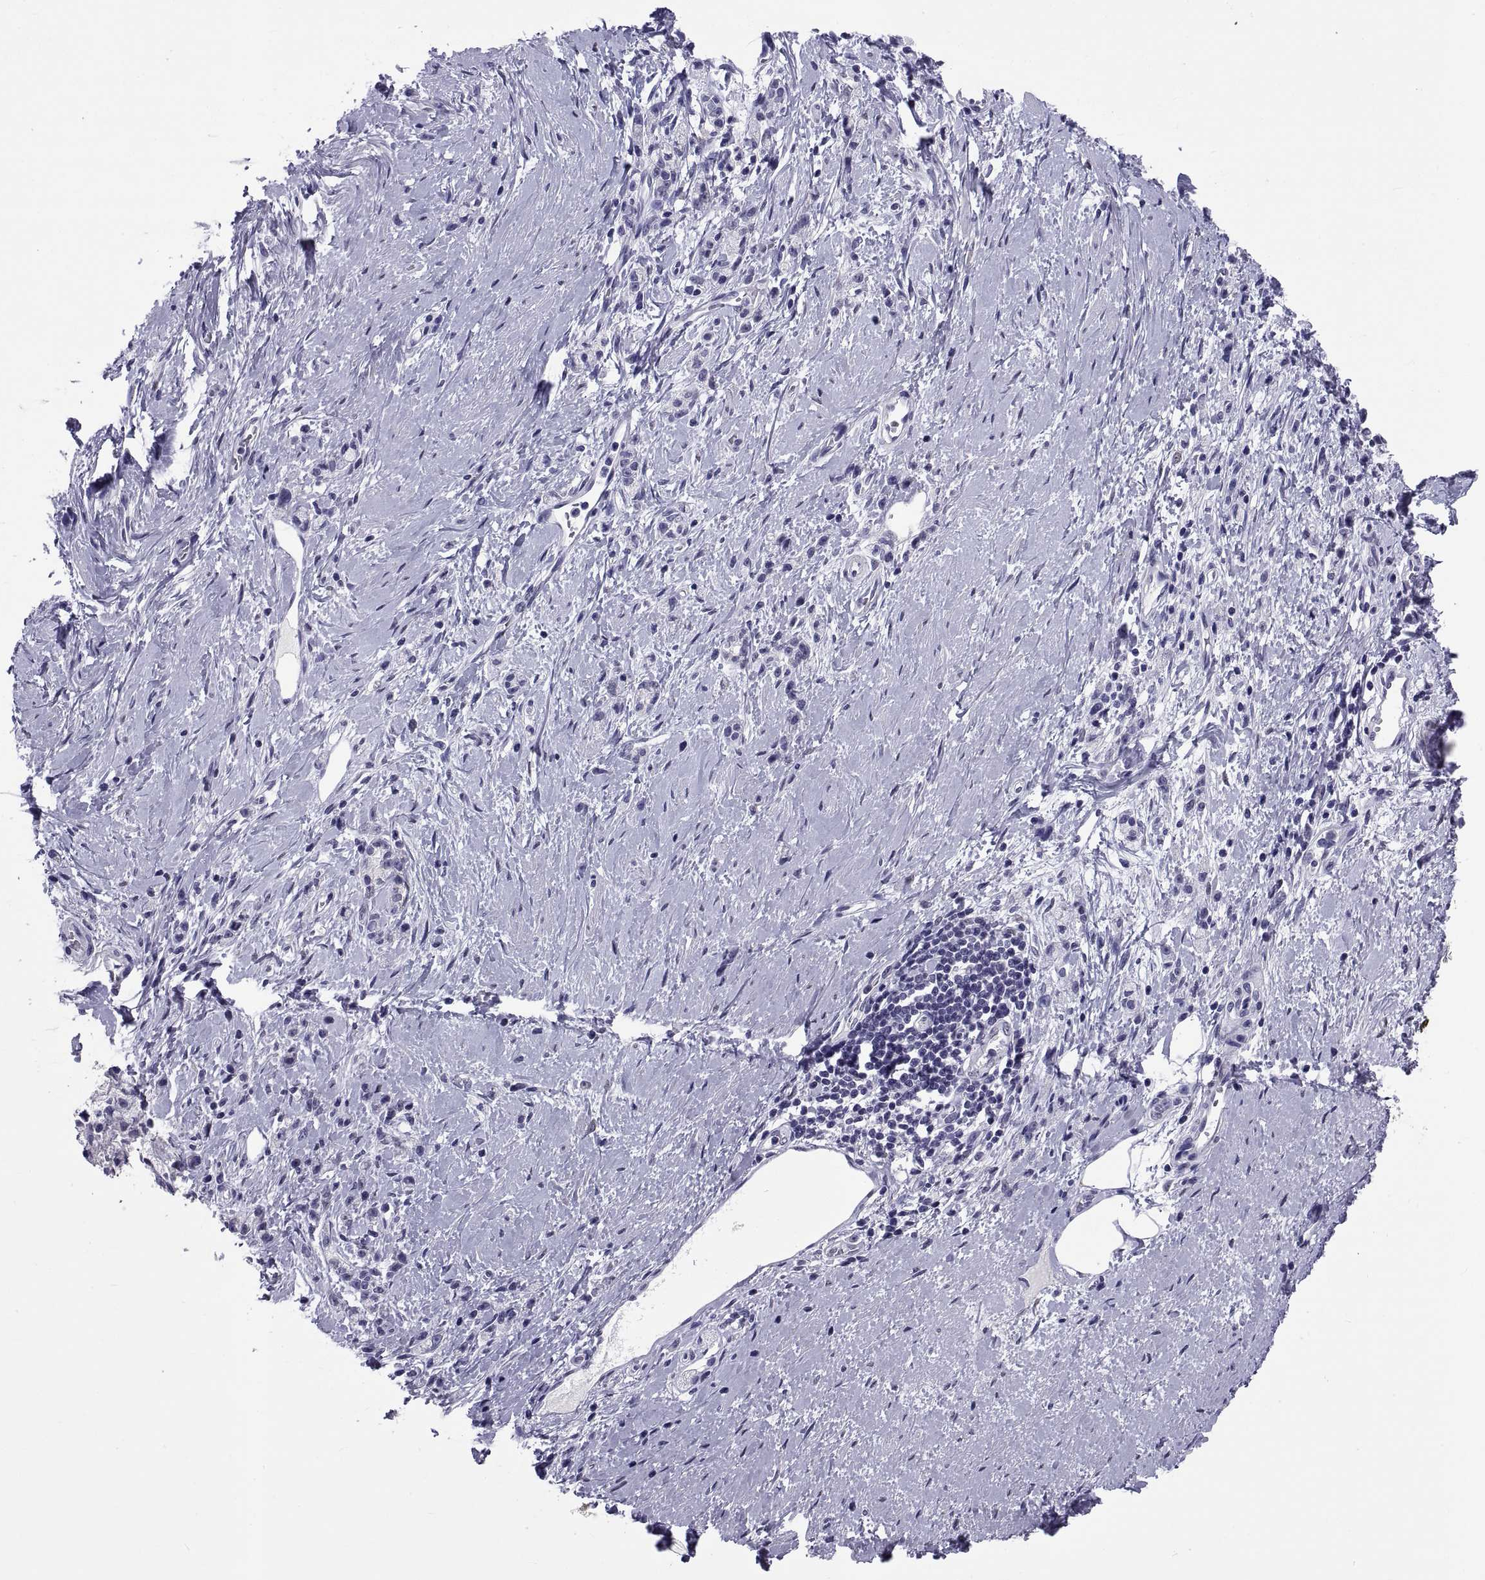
{"staining": {"intensity": "negative", "quantity": "none", "location": "none"}, "tissue": "stomach cancer", "cell_type": "Tumor cells", "image_type": "cancer", "snomed": [{"axis": "morphology", "description": "Adenocarcinoma, NOS"}, {"axis": "topography", "description": "Stomach"}], "caption": "IHC micrograph of neoplastic tissue: adenocarcinoma (stomach) stained with DAB (3,3'-diaminobenzidine) displays no significant protein positivity in tumor cells.", "gene": "TGFBR3L", "patient": {"sex": "male", "age": 58}}